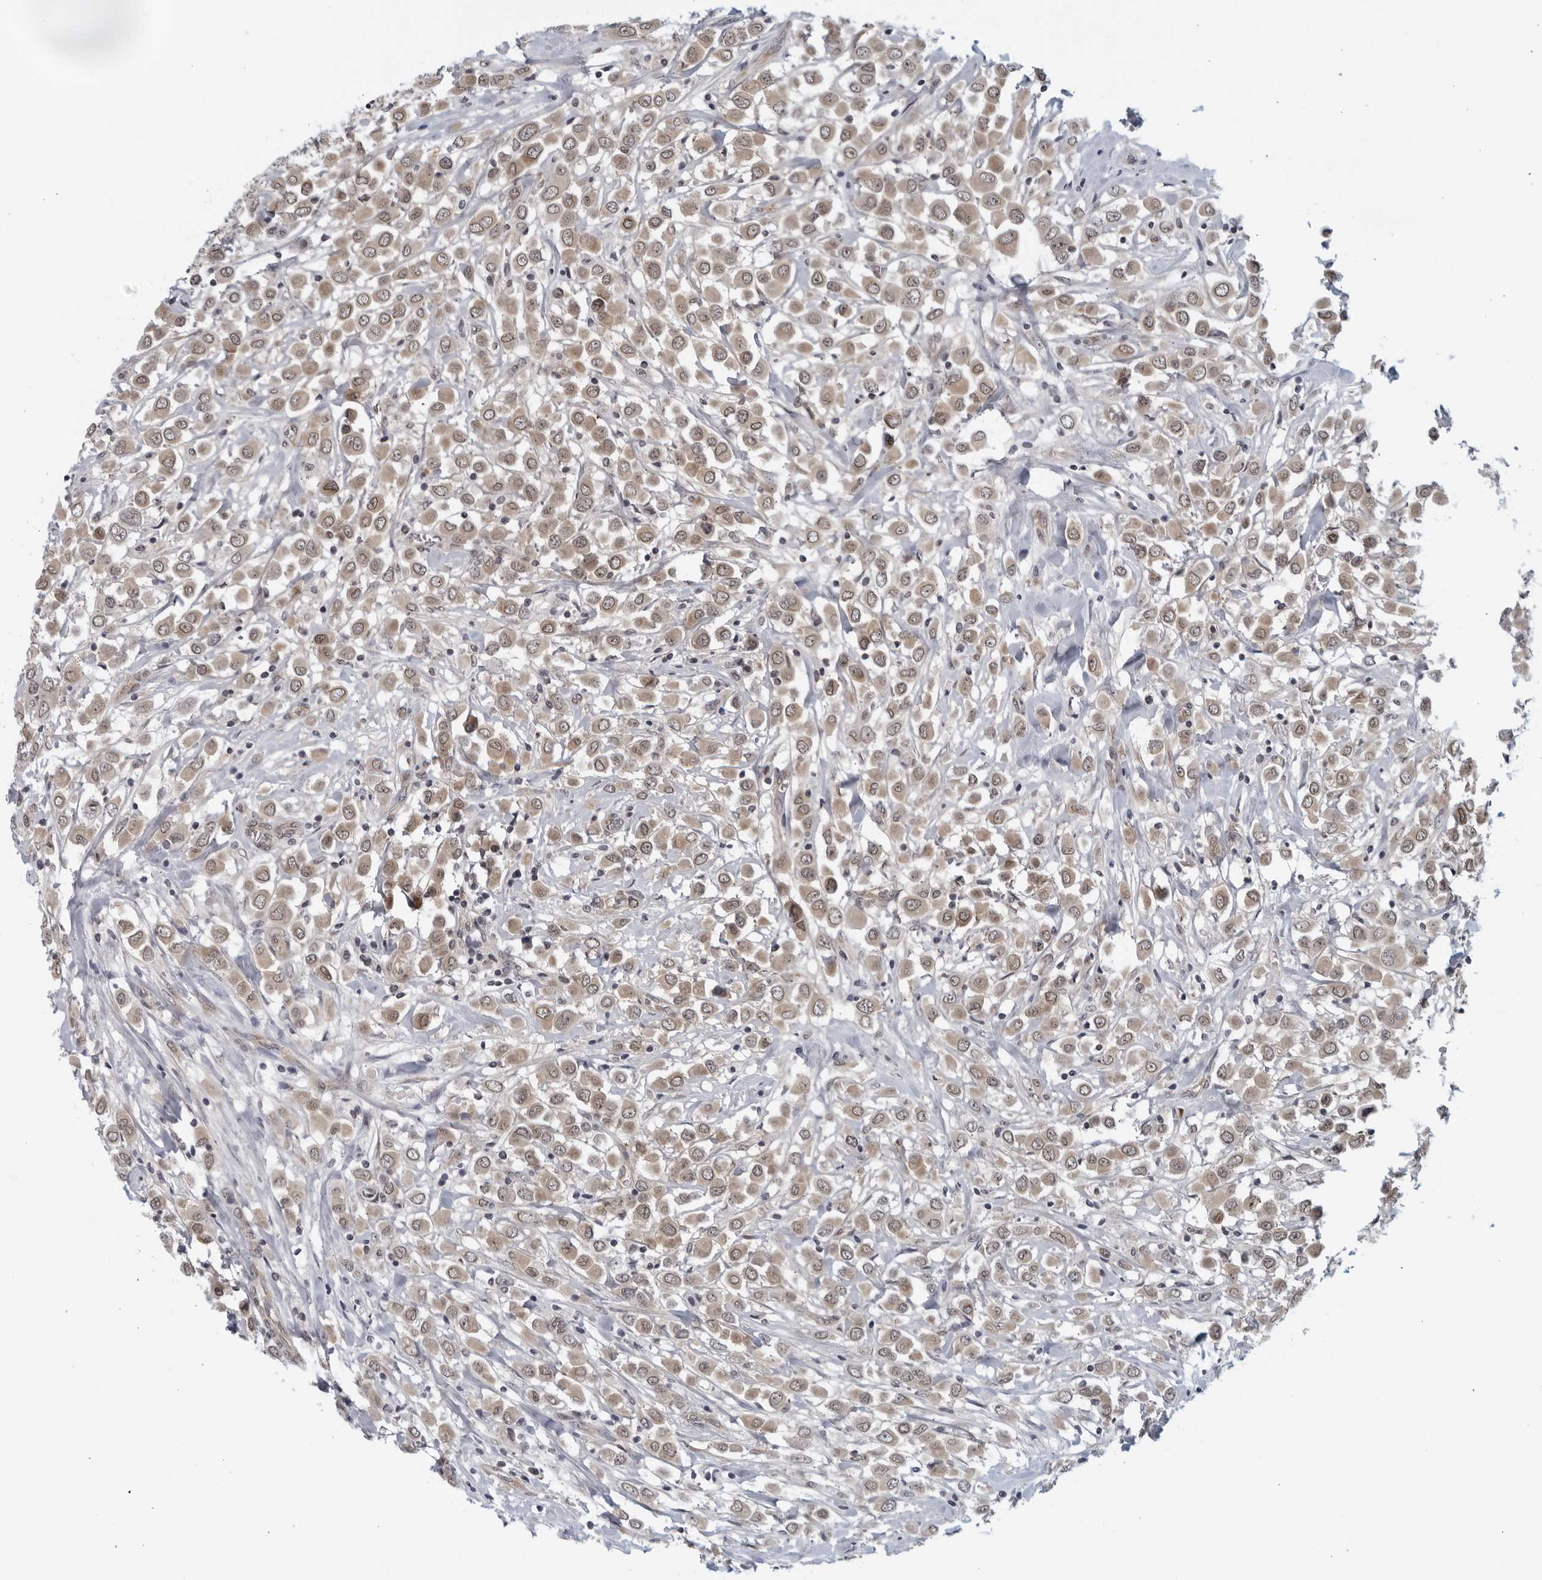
{"staining": {"intensity": "weak", "quantity": ">75%", "location": "cytoplasmic/membranous,nuclear"}, "tissue": "breast cancer", "cell_type": "Tumor cells", "image_type": "cancer", "snomed": [{"axis": "morphology", "description": "Duct carcinoma"}, {"axis": "topography", "description": "Breast"}], "caption": "Intraductal carcinoma (breast) tissue reveals weak cytoplasmic/membranous and nuclear staining in about >75% of tumor cells, visualized by immunohistochemistry.", "gene": "RC3H1", "patient": {"sex": "female", "age": 61}}